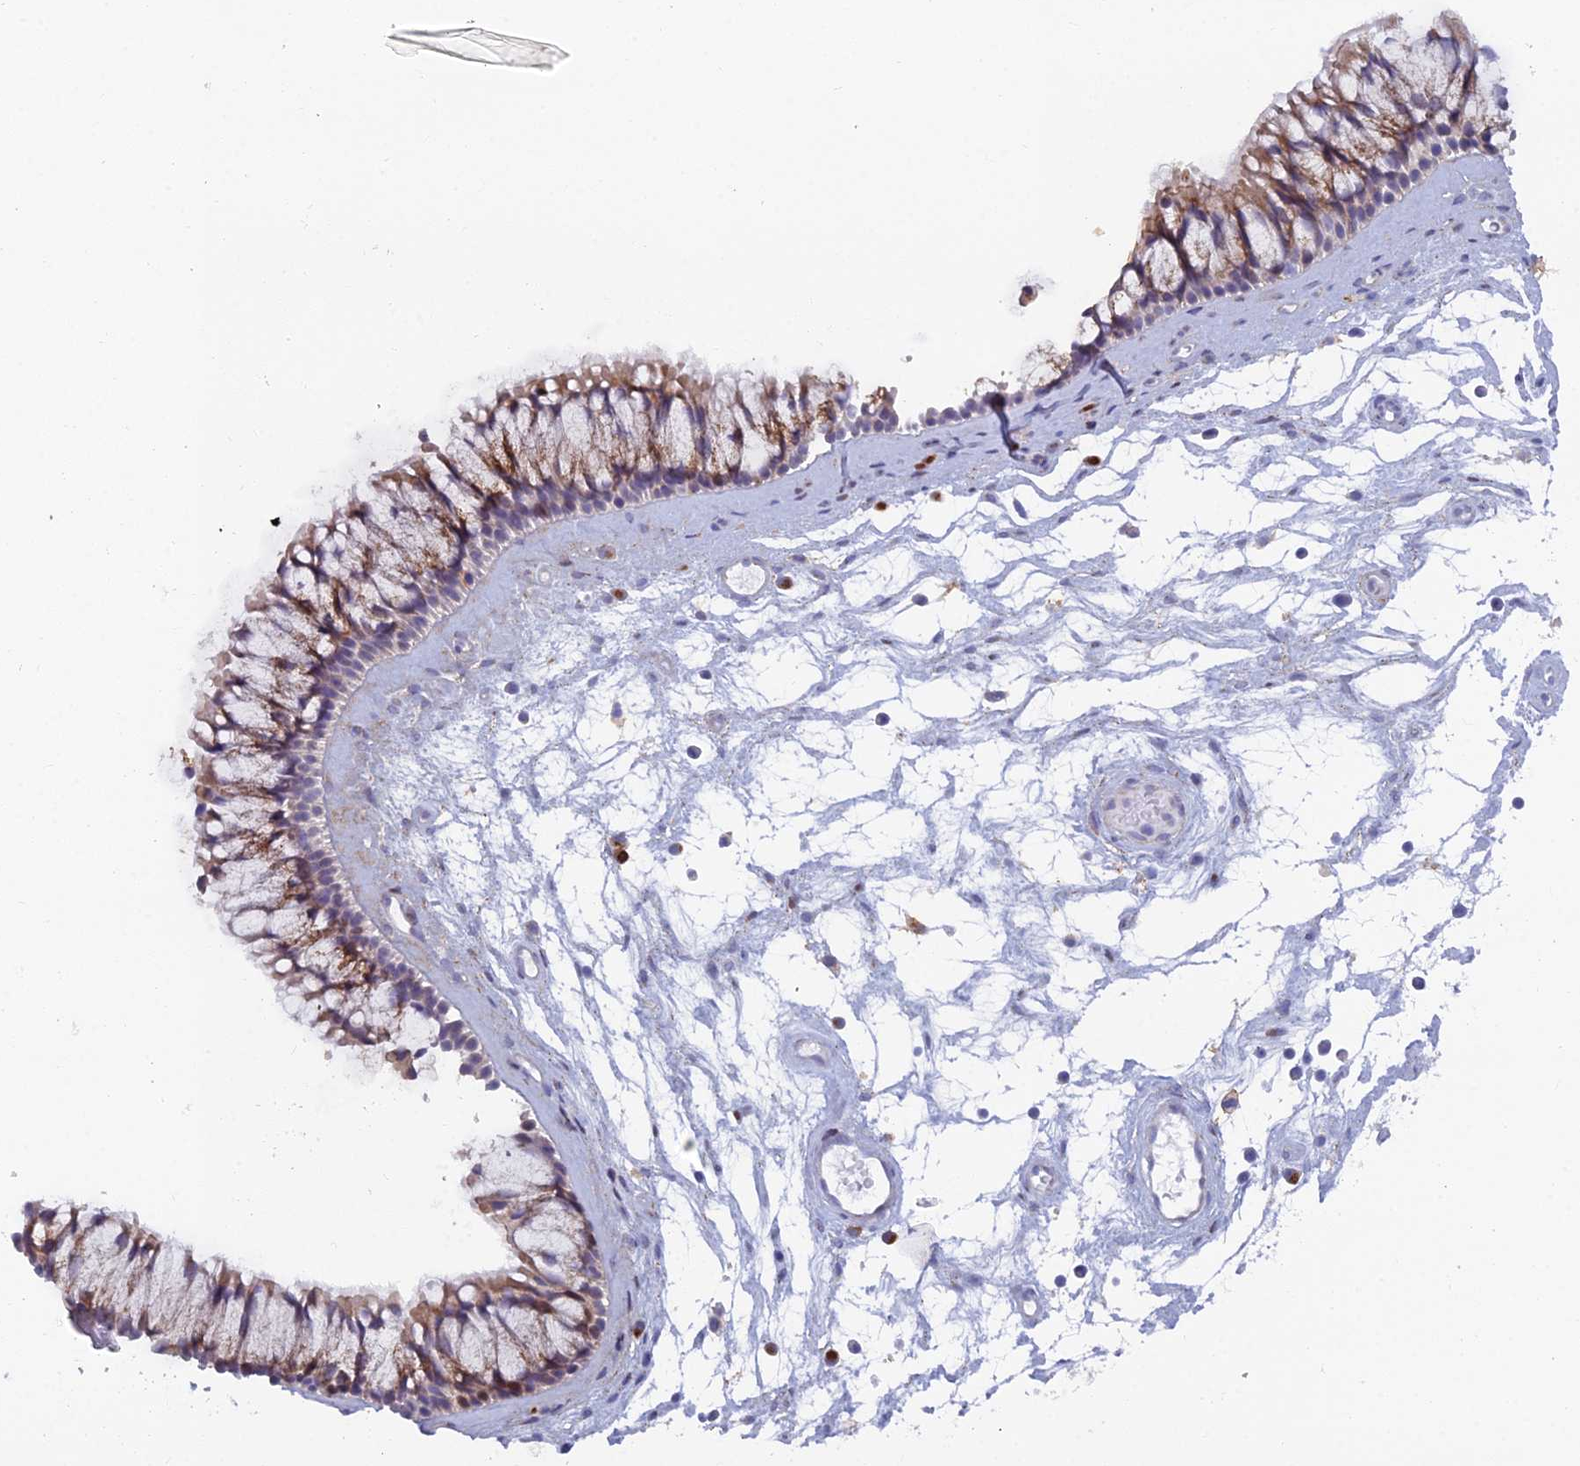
{"staining": {"intensity": "moderate", "quantity": "25%-75%", "location": "cytoplasmic/membranous"}, "tissue": "nasopharynx", "cell_type": "Respiratory epithelial cells", "image_type": "normal", "snomed": [{"axis": "morphology", "description": "Normal tissue, NOS"}, {"axis": "topography", "description": "Nasopharynx"}], "caption": "Nasopharynx stained with DAB immunohistochemistry shows medium levels of moderate cytoplasmic/membranous staining in approximately 25%-75% of respiratory epithelial cells. (IHC, brightfield microscopy, high magnification).", "gene": "B9D2", "patient": {"sex": "male", "age": 64}}